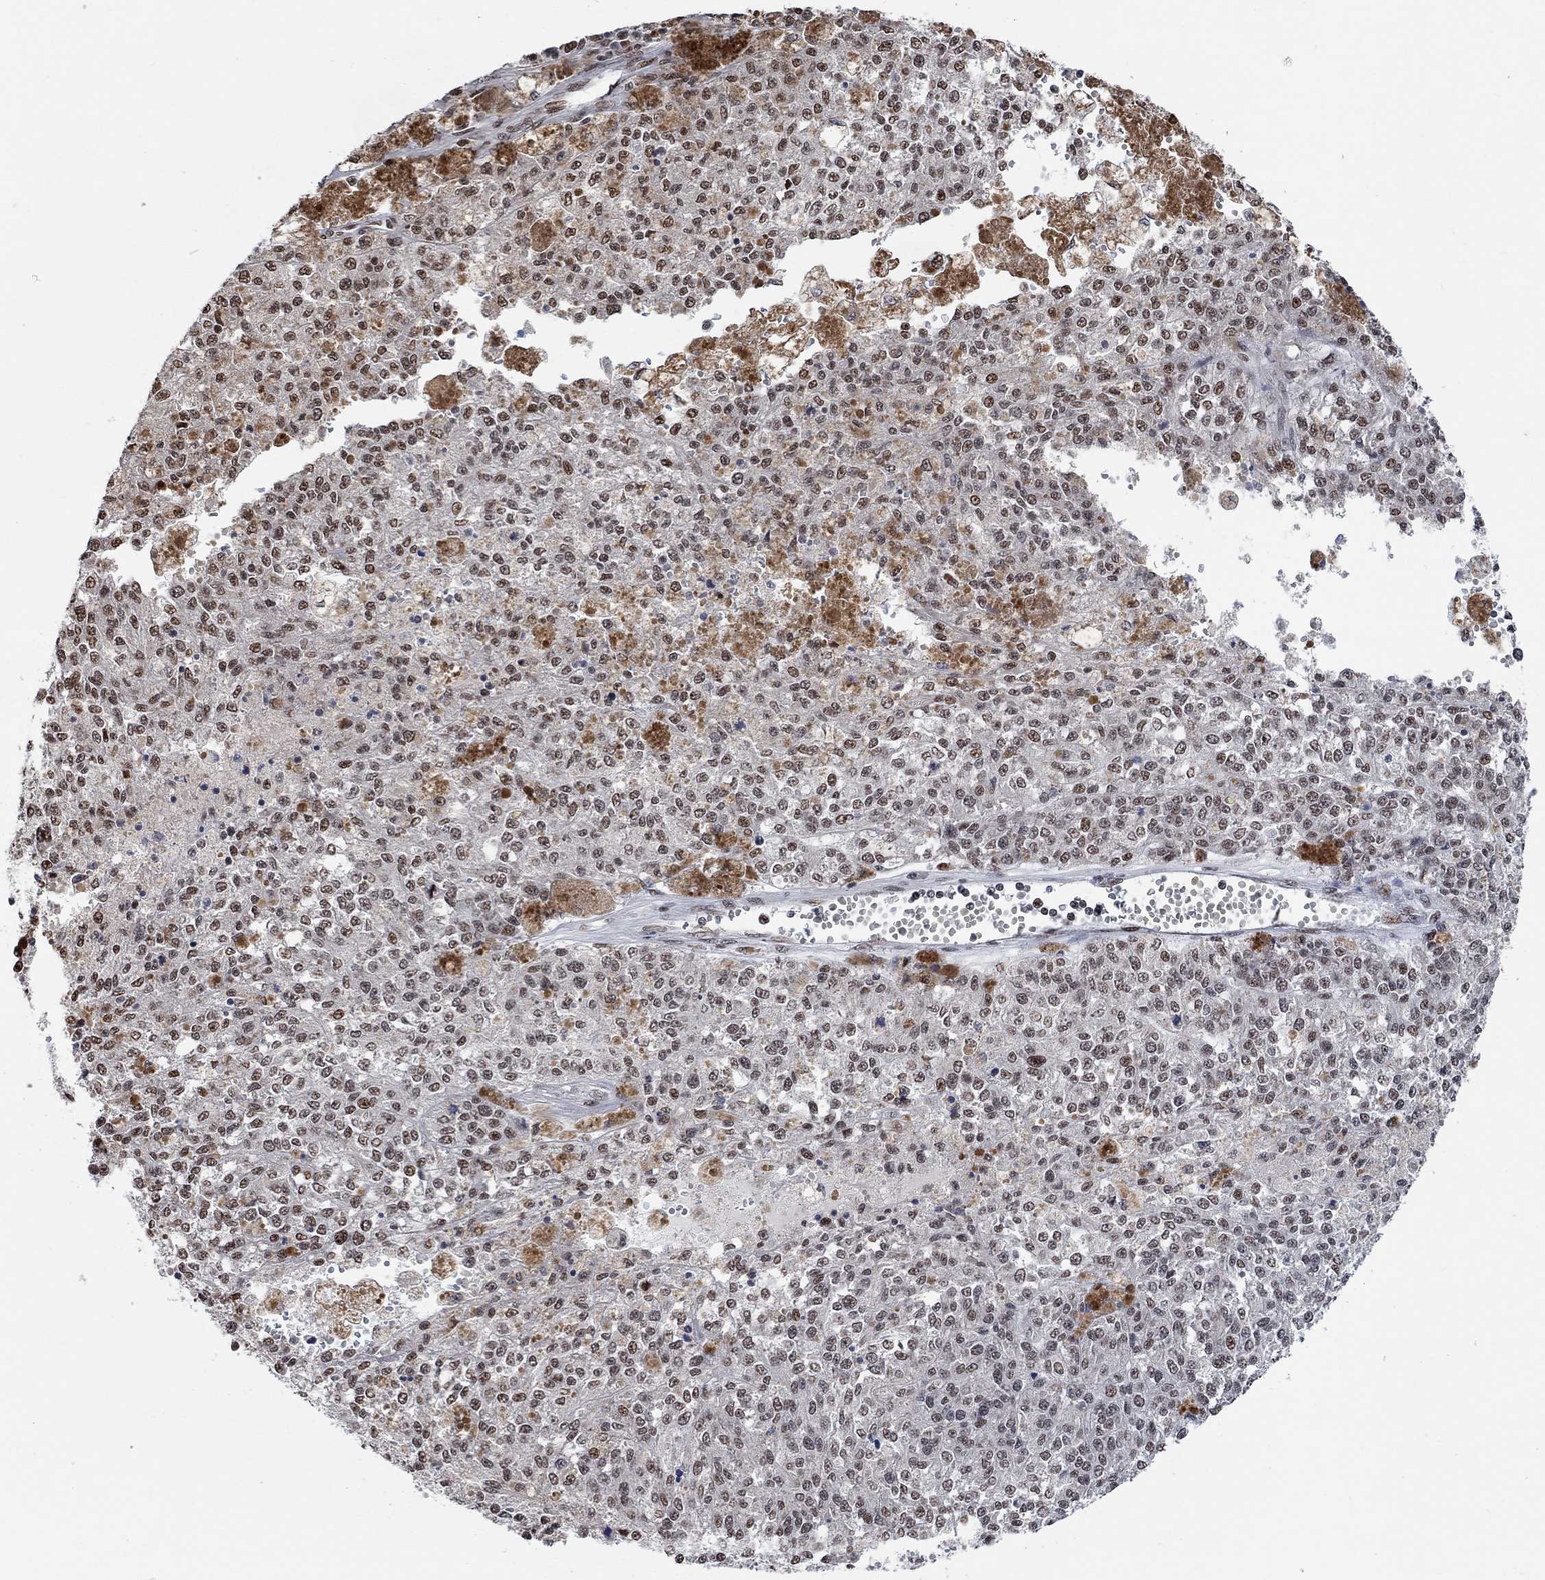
{"staining": {"intensity": "moderate", "quantity": "25%-75%", "location": "nuclear"}, "tissue": "melanoma", "cell_type": "Tumor cells", "image_type": "cancer", "snomed": [{"axis": "morphology", "description": "Malignant melanoma, Metastatic site"}, {"axis": "topography", "description": "Lymph node"}], "caption": "DAB immunohistochemical staining of melanoma exhibits moderate nuclear protein staining in about 25%-75% of tumor cells. (brown staining indicates protein expression, while blue staining denotes nuclei).", "gene": "USP39", "patient": {"sex": "female", "age": 64}}